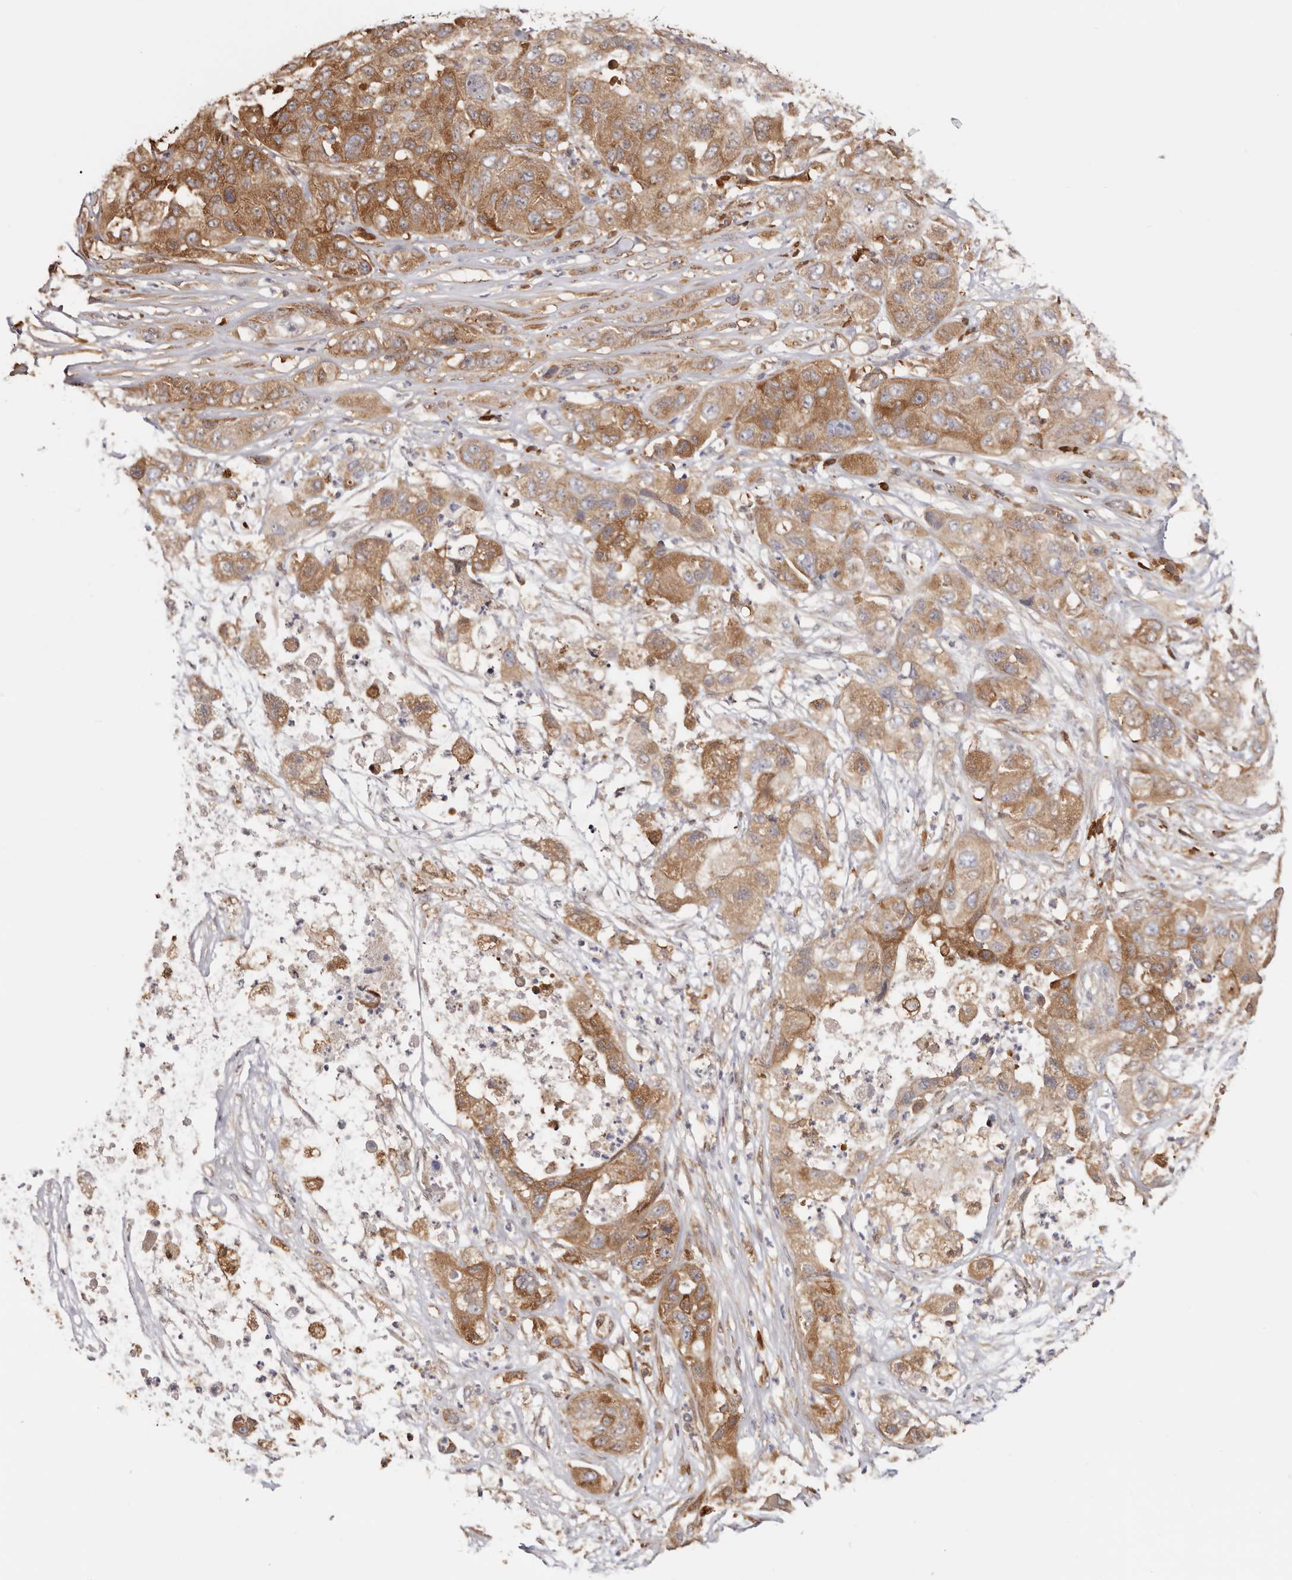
{"staining": {"intensity": "moderate", "quantity": ">75%", "location": "cytoplasmic/membranous"}, "tissue": "pancreatic cancer", "cell_type": "Tumor cells", "image_type": "cancer", "snomed": [{"axis": "morphology", "description": "Adenocarcinoma, NOS"}, {"axis": "topography", "description": "Pancreas"}], "caption": "IHC micrograph of neoplastic tissue: human adenocarcinoma (pancreatic) stained using immunohistochemistry (IHC) reveals medium levels of moderate protein expression localized specifically in the cytoplasmic/membranous of tumor cells, appearing as a cytoplasmic/membranous brown color.", "gene": "LAP3", "patient": {"sex": "female", "age": 78}}